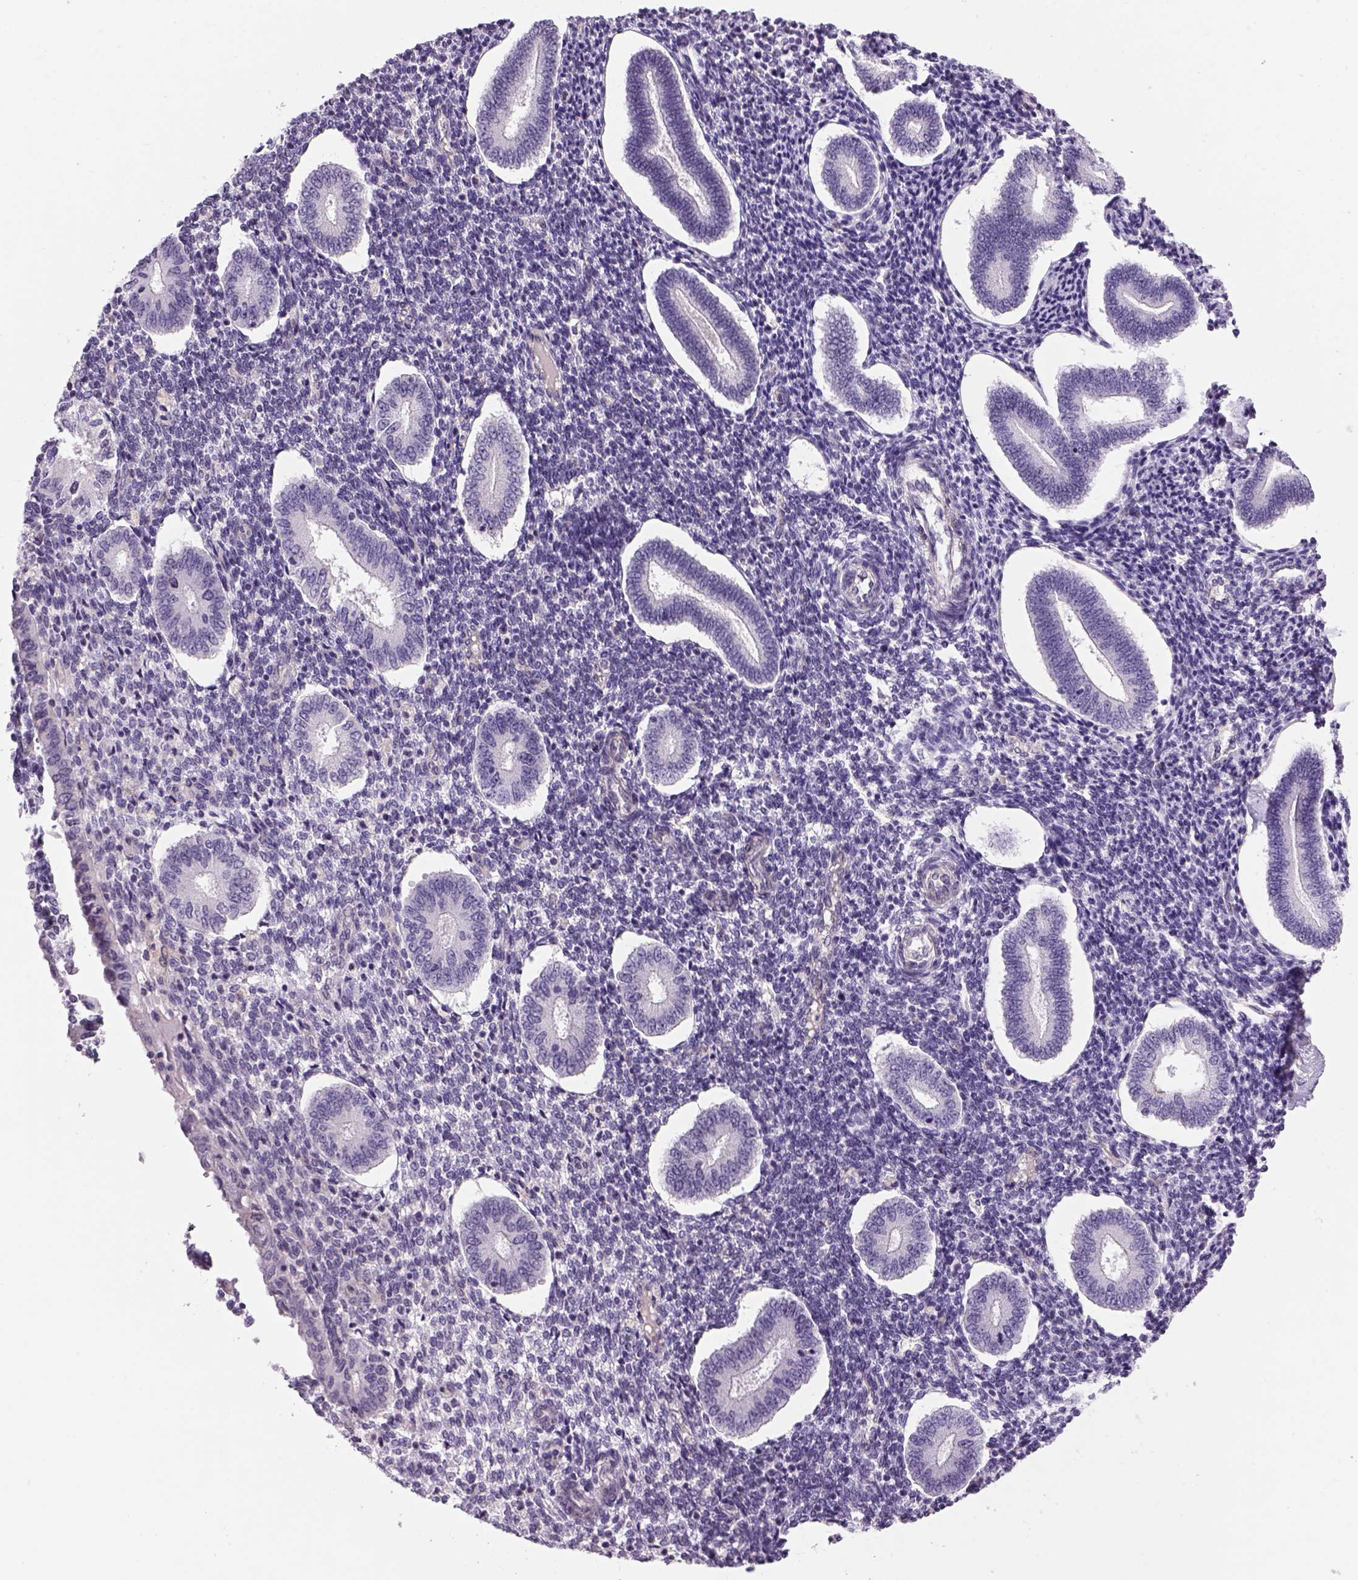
{"staining": {"intensity": "negative", "quantity": "none", "location": "none"}, "tissue": "endometrium", "cell_type": "Cells in endometrial stroma", "image_type": "normal", "snomed": [{"axis": "morphology", "description": "Normal tissue, NOS"}, {"axis": "topography", "description": "Endometrium"}], "caption": "Cells in endometrial stroma show no significant positivity in benign endometrium.", "gene": "PRRT1", "patient": {"sex": "female", "age": 40}}